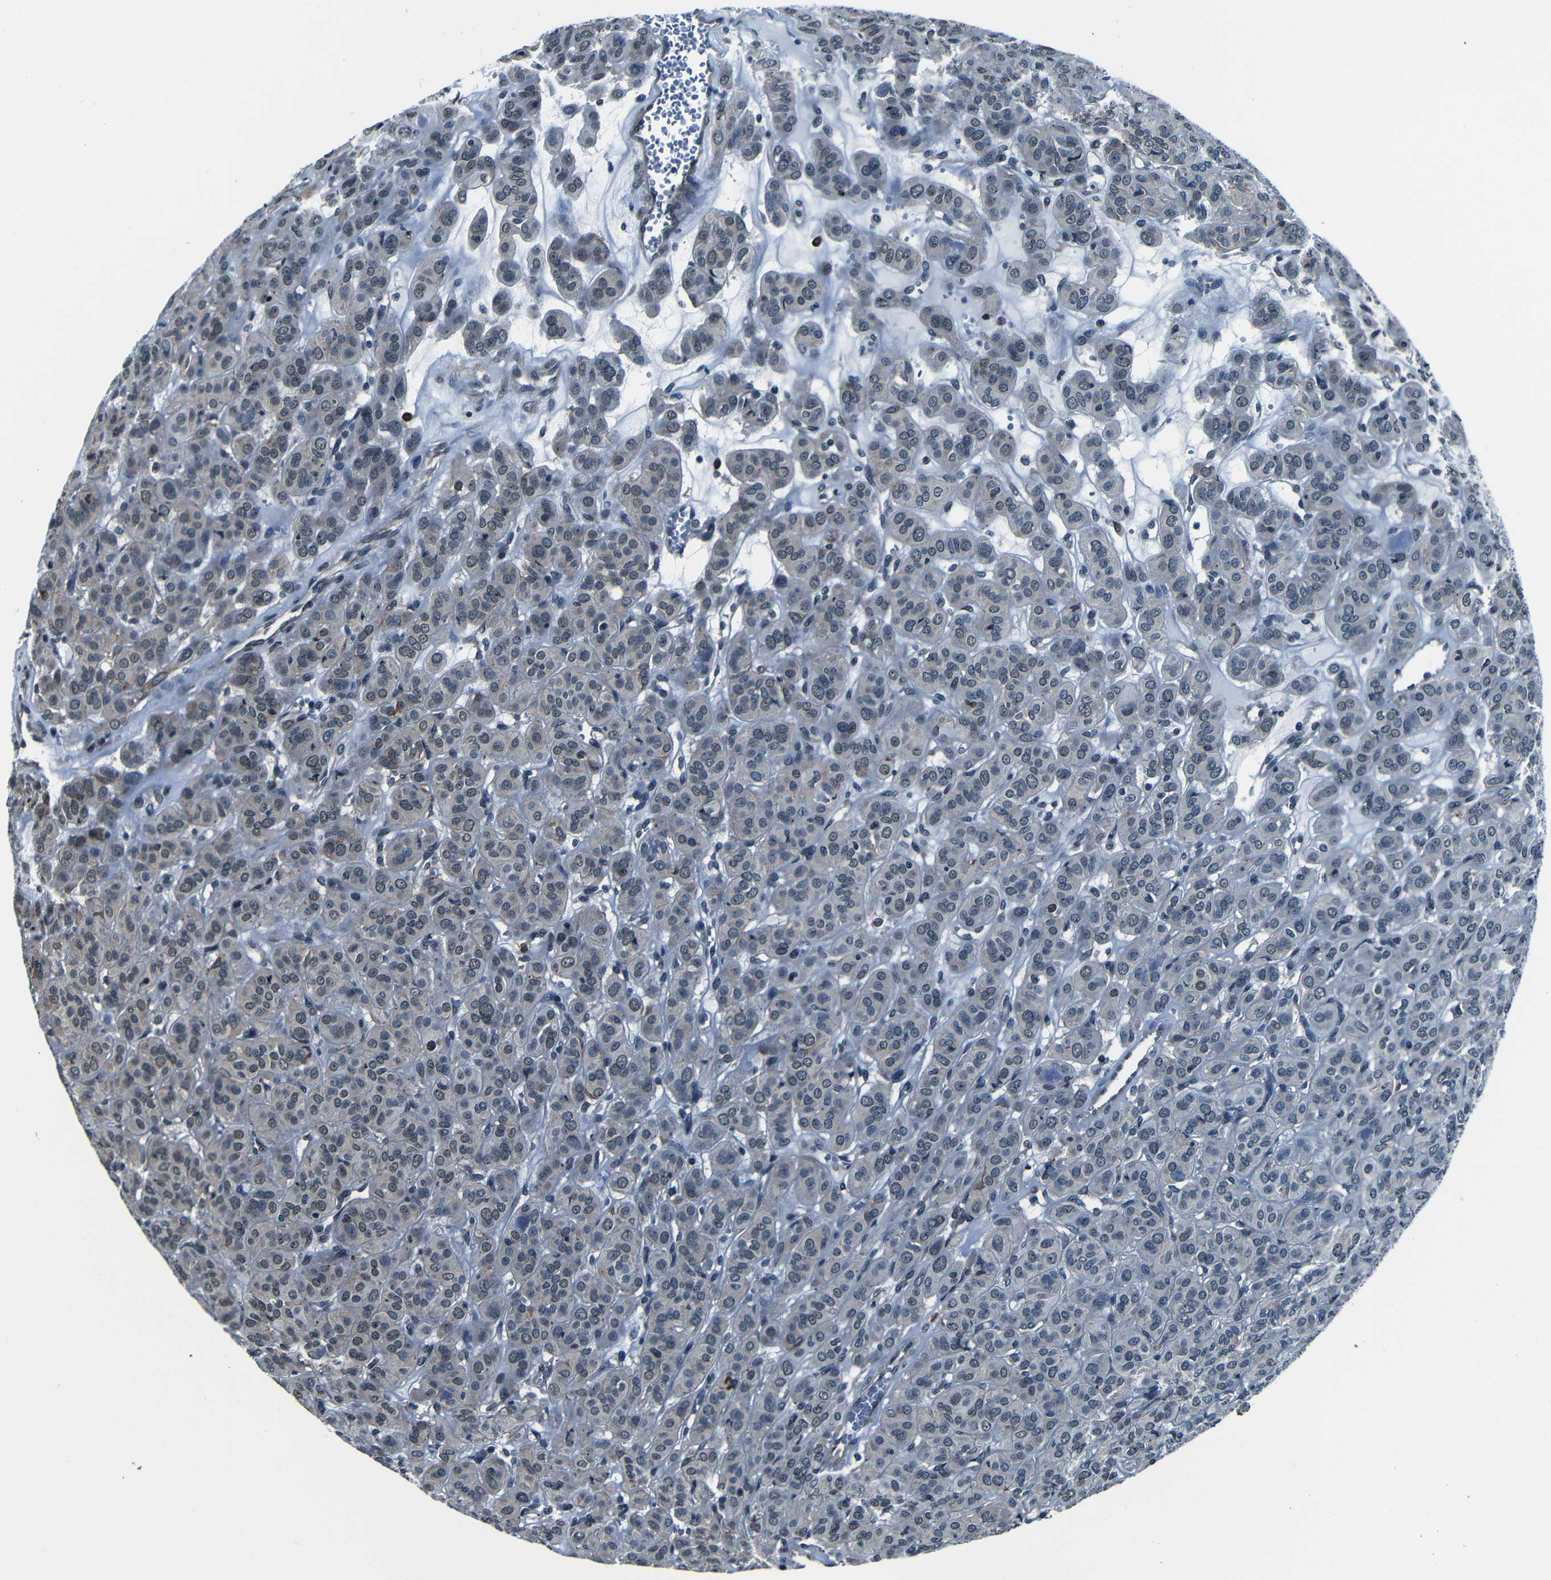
{"staining": {"intensity": "negative", "quantity": "none", "location": "none"}, "tissue": "thyroid cancer", "cell_type": "Tumor cells", "image_type": "cancer", "snomed": [{"axis": "morphology", "description": "Follicular adenoma carcinoma, NOS"}, {"axis": "topography", "description": "Thyroid gland"}], "caption": "Protein analysis of thyroid cancer exhibits no significant positivity in tumor cells. (Brightfield microscopy of DAB (3,3'-diaminobenzidine) IHC at high magnification).", "gene": "NCBP3", "patient": {"sex": "female", "age": 71}}